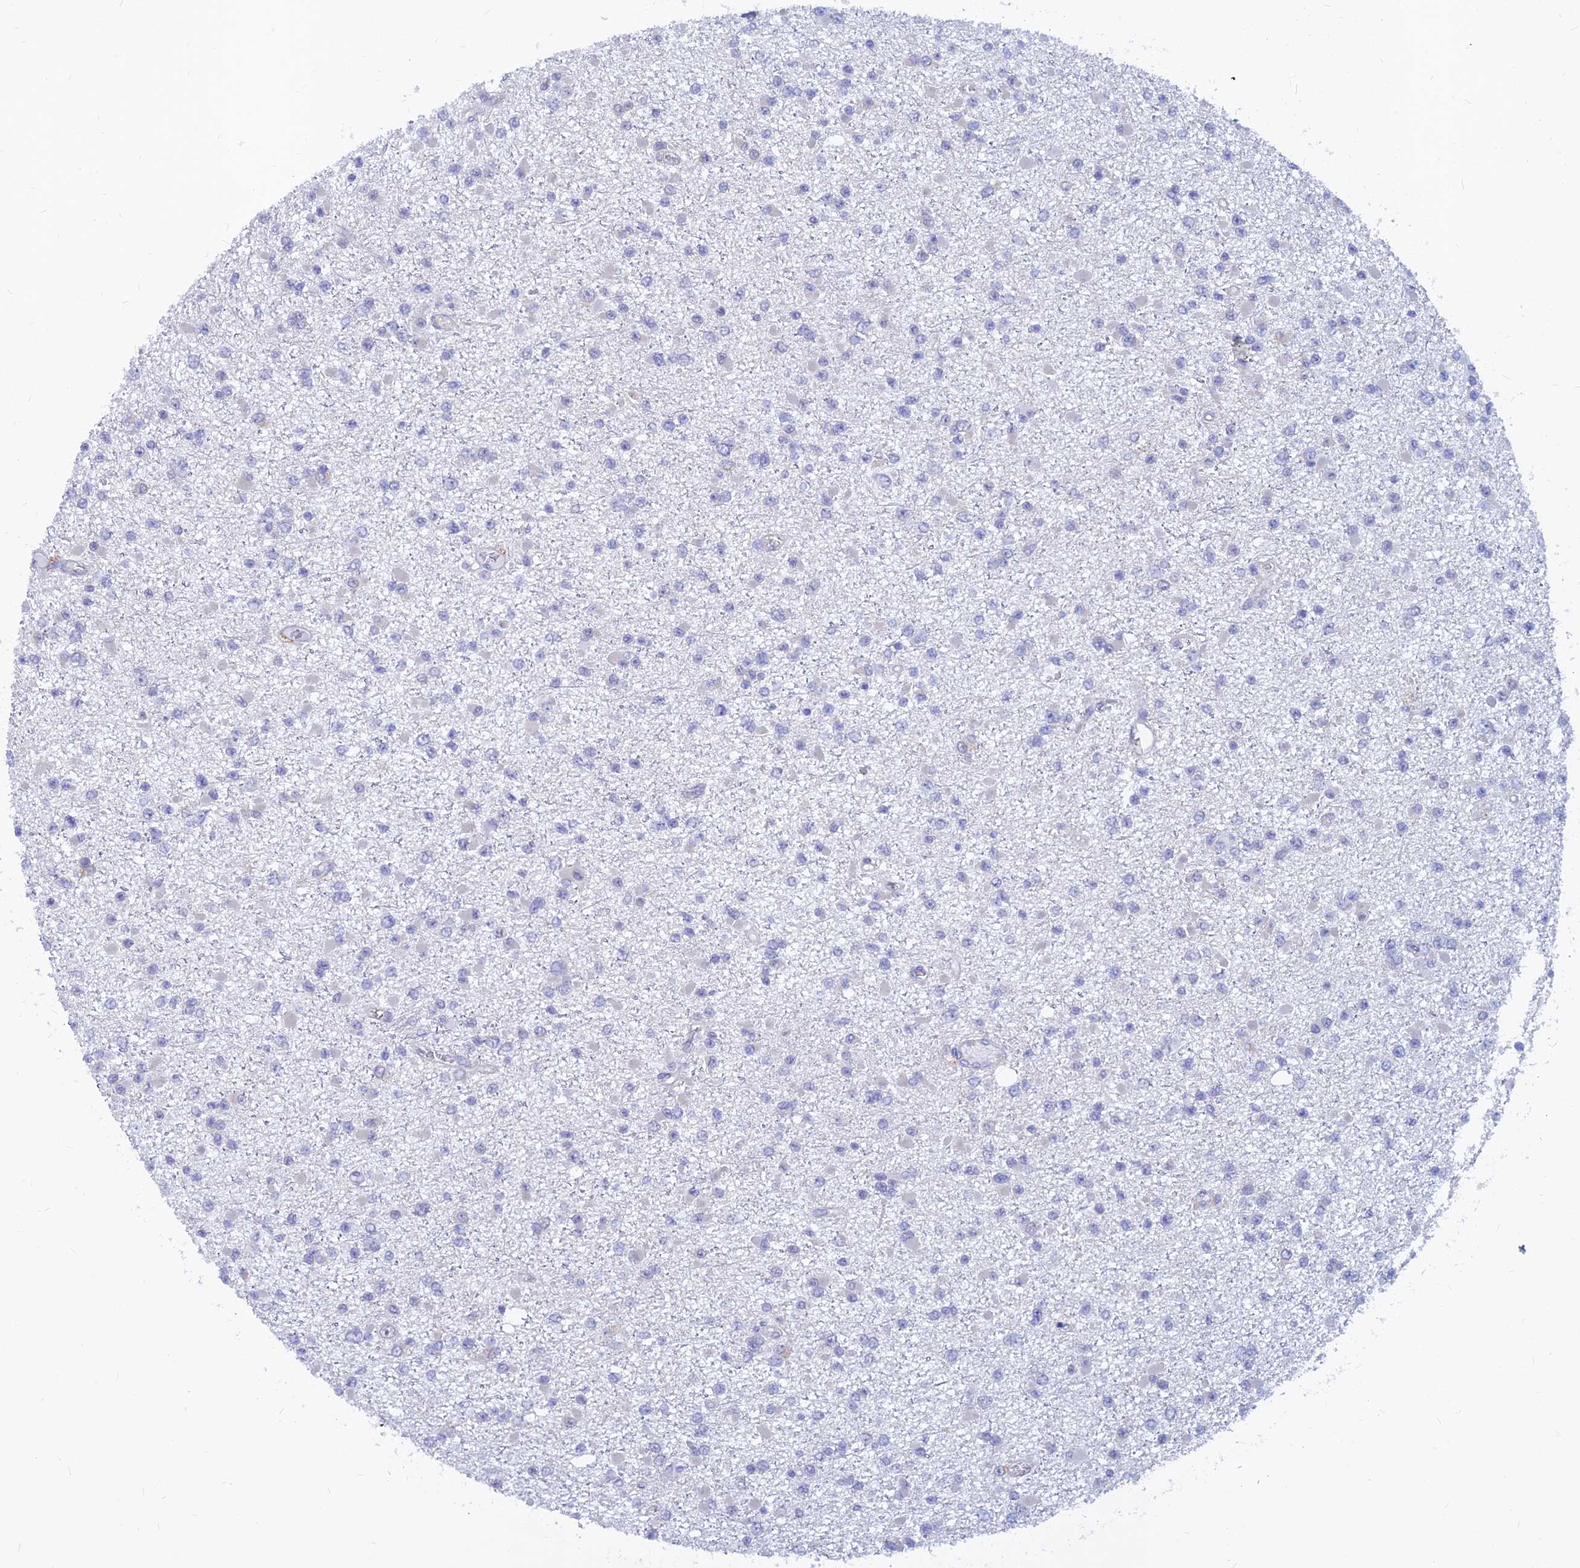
{"staining": {"intensity": "negative", "quantity": "none", "location": "none"}, "tissue": "glioma", "cell_type": "Tumor cells", "image_type": "cancer", "snomed": [{"axis": "morphology", "description": "Glioma, malignant, Low grade"}, {"axis": "topography", "description": "Brain"}], "caption": "Malignant glioma (low-grade) was stained to show a protein in brown. There is no significant staining in tumor cells. (DAB immunohistochemistry visualized using brightfield microscopy, high magnification).", "gene": "DNAJC16", "patient": {"sex": "female", "age": 22}}